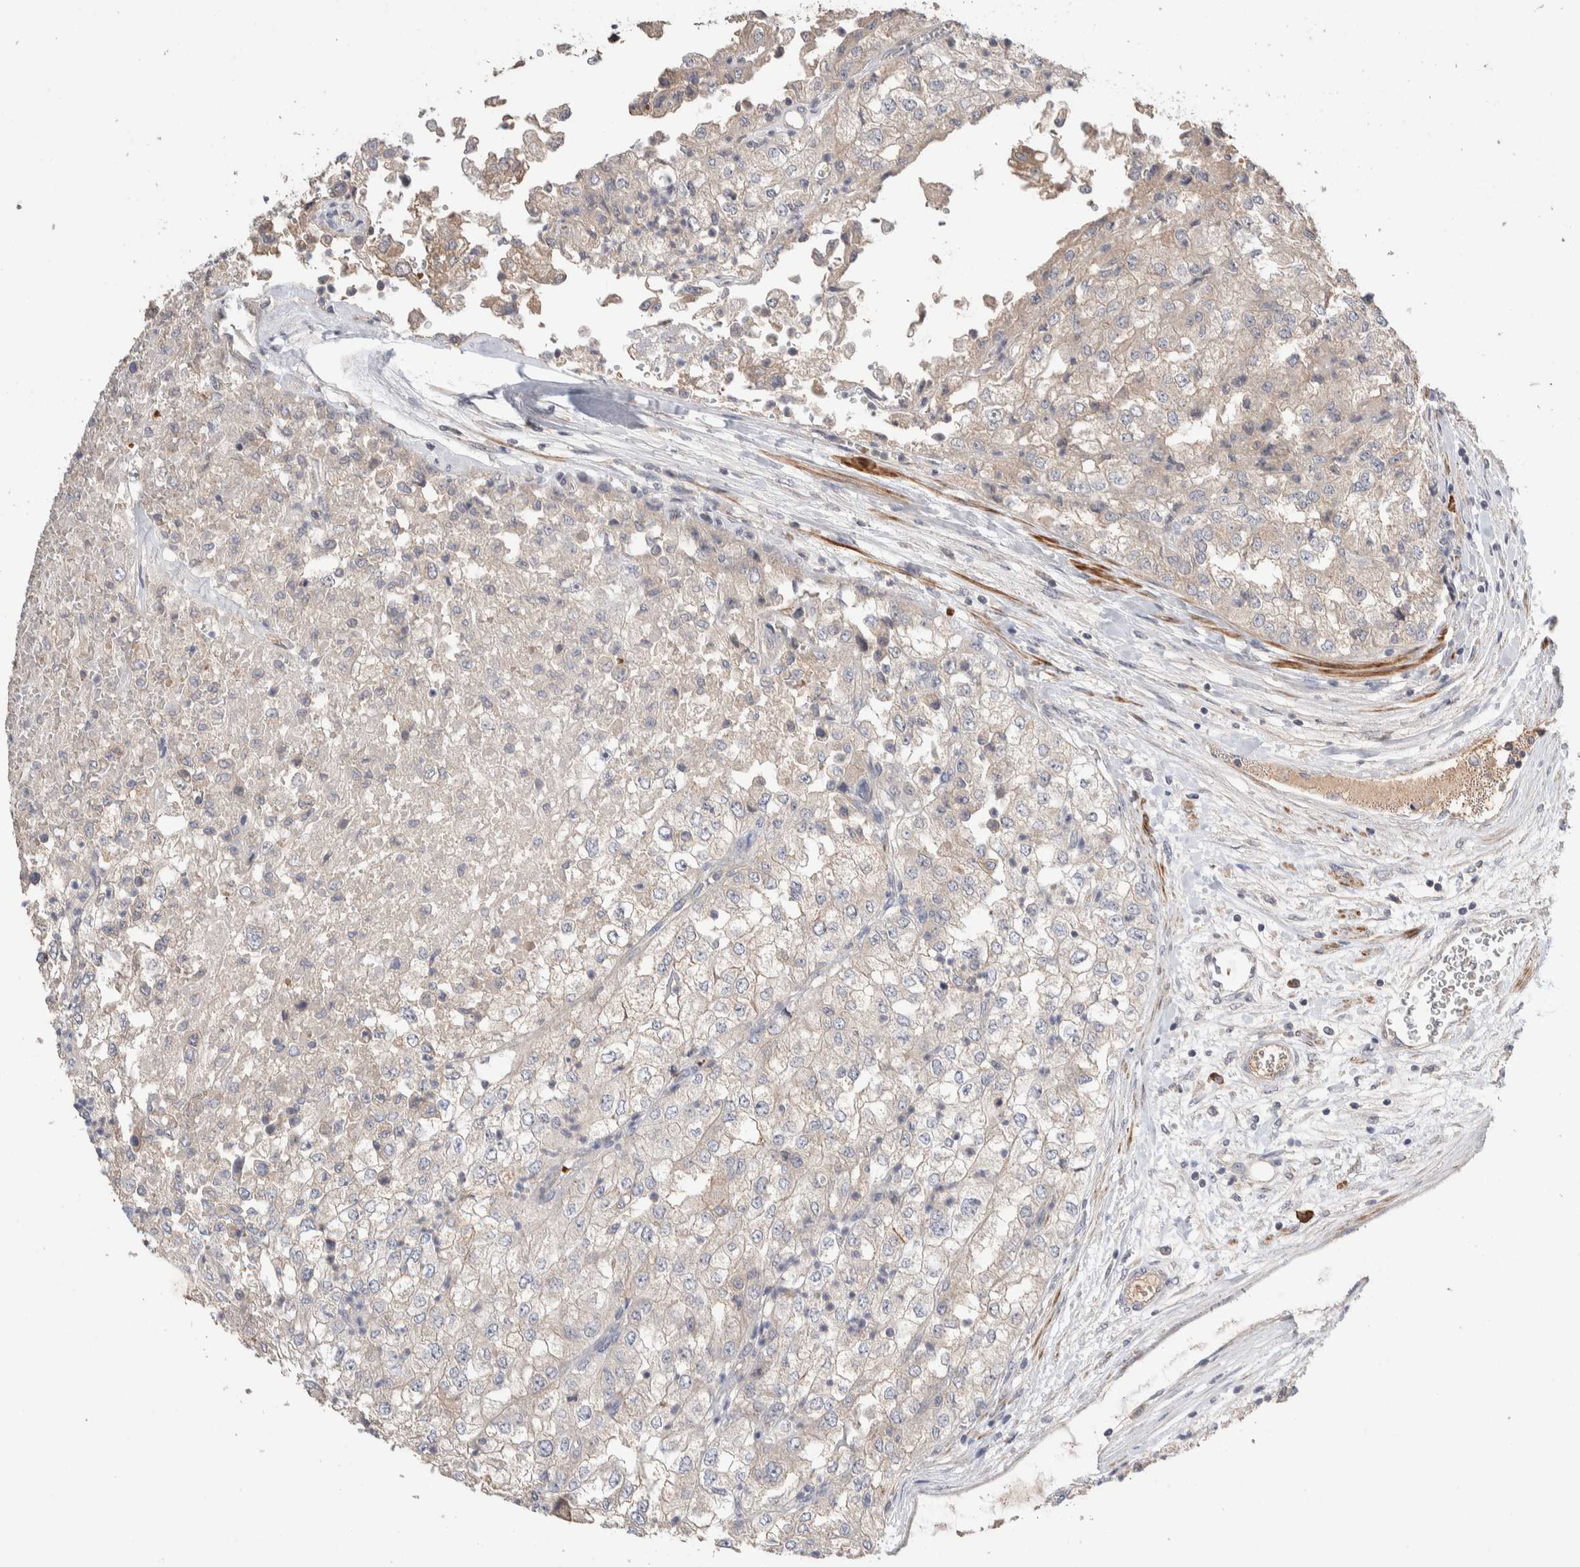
{"staining": {"intensity": "negative", "quantity": "none", "location": "none"}, "tissue": "renal cancer", "cell_type": "Tumor cells", "image_type": "cancer", "snomed": [{"axis": "morphology", "description": "Adenocarcinoma, NOS"}, {"axis": "topography", "description": "Kidney"}], "caption": "Immunohistochemistry (IHC) of renal cancer shows no expression in tumor cells.", "gene": "WDR91", "patient": {"sex": "female", "age": 54}}